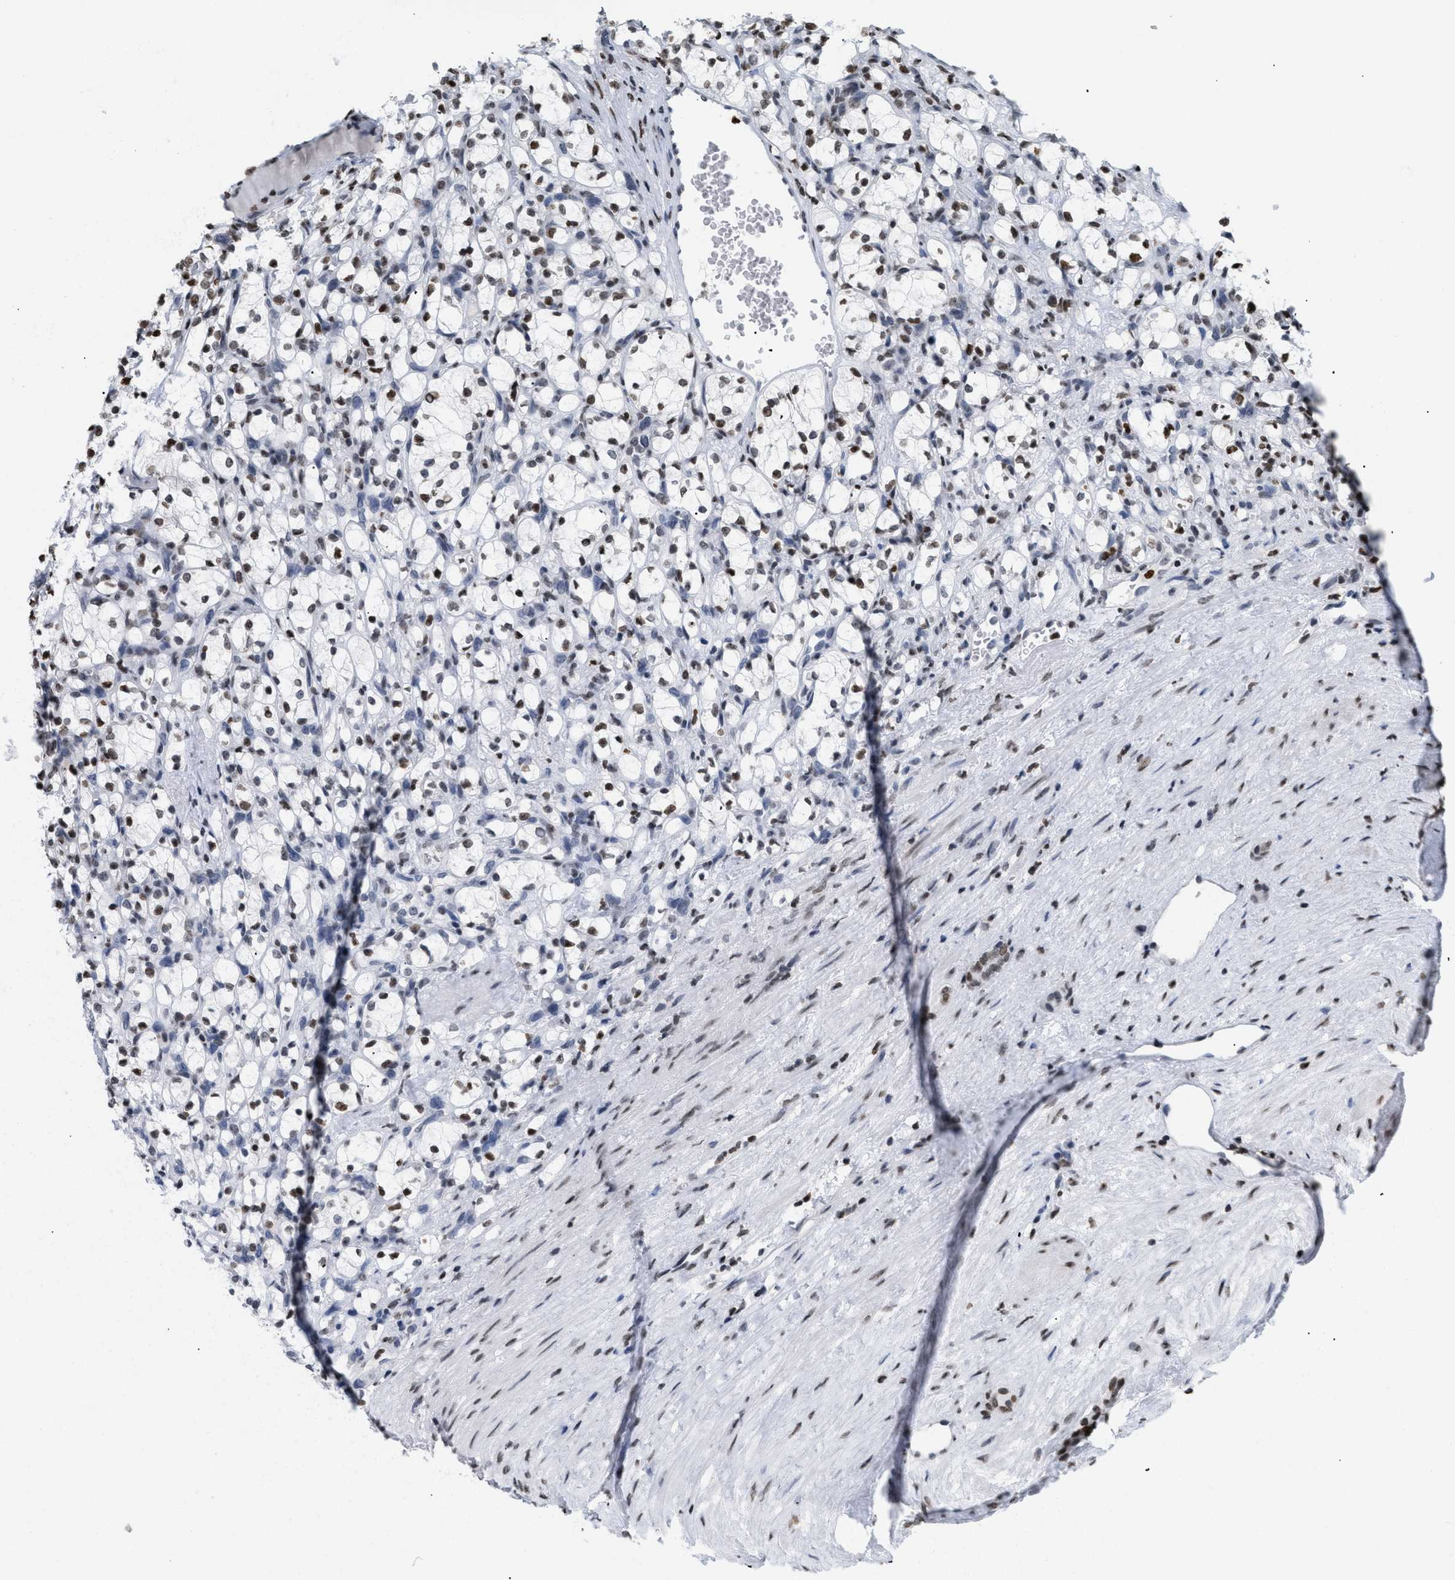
{"staining": {"intensity": "moderate", "quantity": ">75%", "location": "nuclear"}, "tissue": "renal cancer", "cell_type": "Tumor cells", "image_type": "cancer", "snomed": [{"axis": "morphology", "description": "Adenocarcinoma, NOS"}, {"axis": "topography", "description": "Kidney"}], "caption": "Renal cancer stained with DAB IHC demonstrates medium levels of moderate nuclear expression in about >75% of tumor cells.", "gene": "HMGN2", "patient": {"sex": "female", "age": 69}}